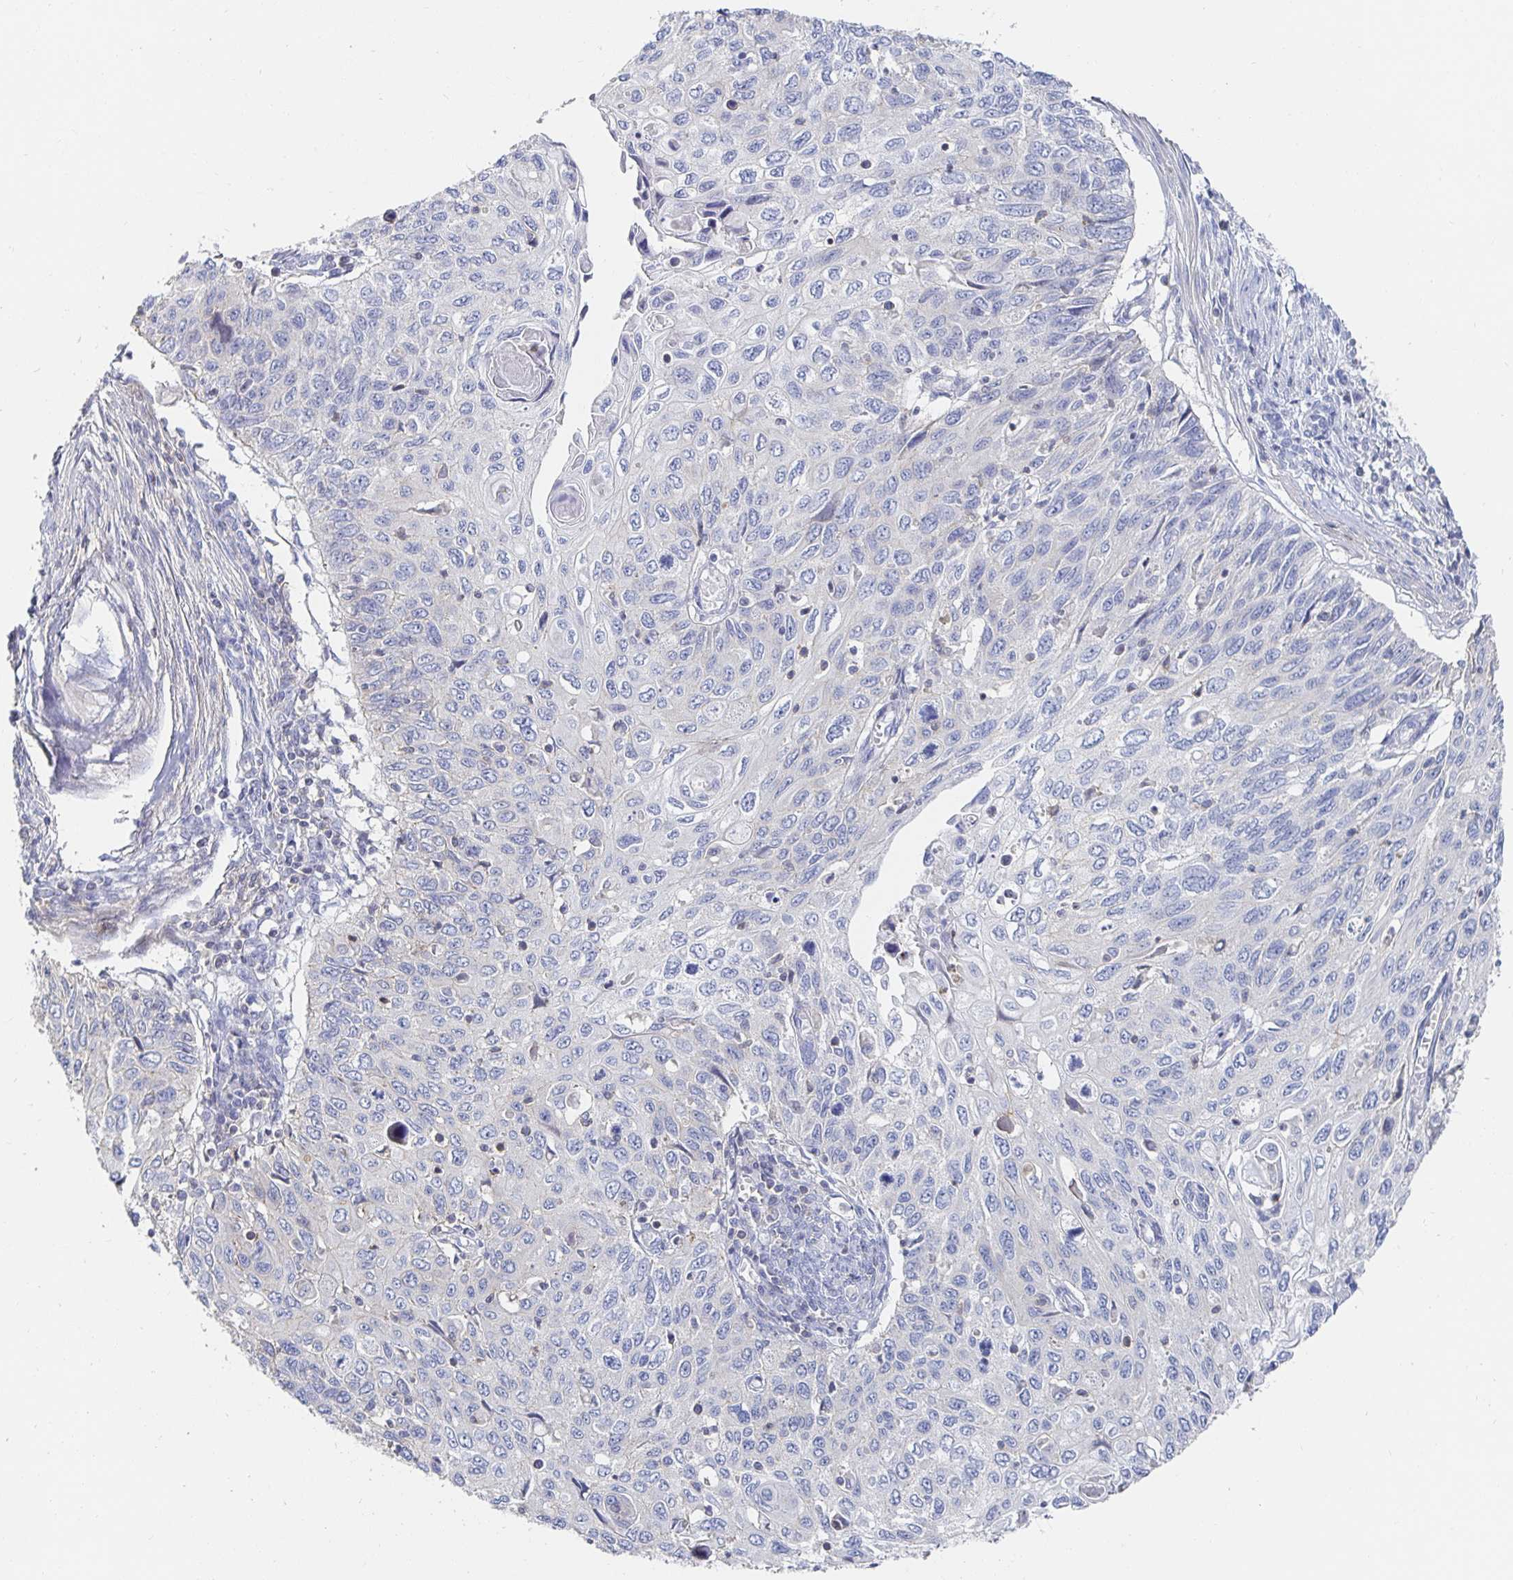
{"staining": {"intensity": "negative", "quantity": "none", "location": "none"}, "tissue": "cervical cancer", "cell_type": "Tumor cells", "image_type": "cancer", "snomed": [{"axis": "morphology", "description": "Squamous cell carcinoma, NOS"}, {"axis": "topography", "description": "Cervix"}], "caption": "Protein analysis of cervical cancer (squamous cell carcinoma) displays no significant expression in tumor cells.", "gene": "PIK3CD", "patient": {"sex": "female", "age": 70}}